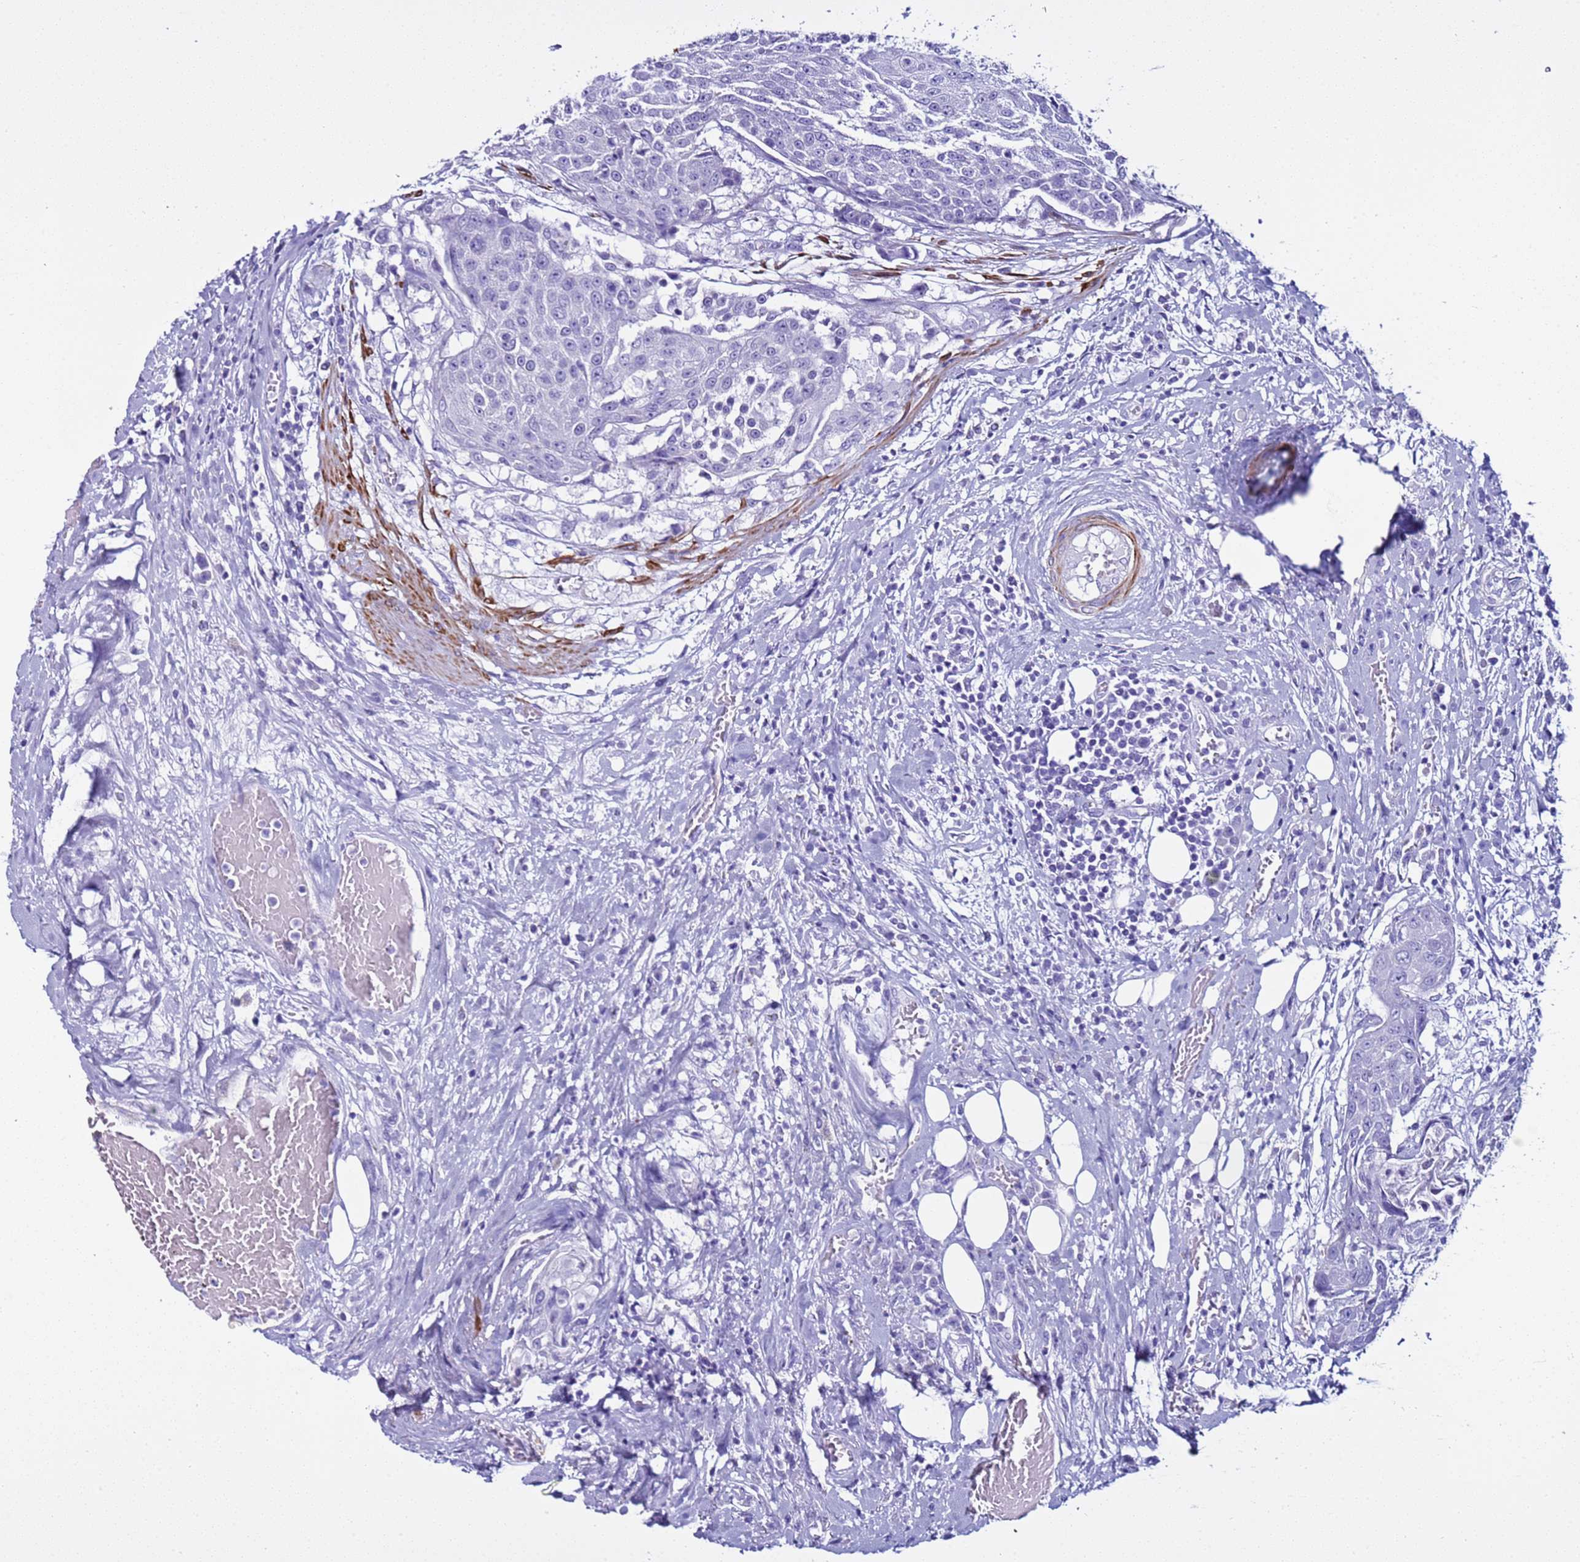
{"staining": {"intensity": "negative", "quantity": "none", "location": "none"}, "tissue": "urothelial cancer", "cell_type": "Tumor cells", "image_type": "cancer", "snomed": [{"axis": "morphology", "description": "Urothelial carcinoma, High grade"}, {"axis": "topography", "description": "Urinary bladder"}], "caption": "The histopathology image demonstrates no significant staining in tumor cells of high-grade urothelial carcinoma.", "gene": "LCMT1", "patient": {"sex": "female", "age": 63}}